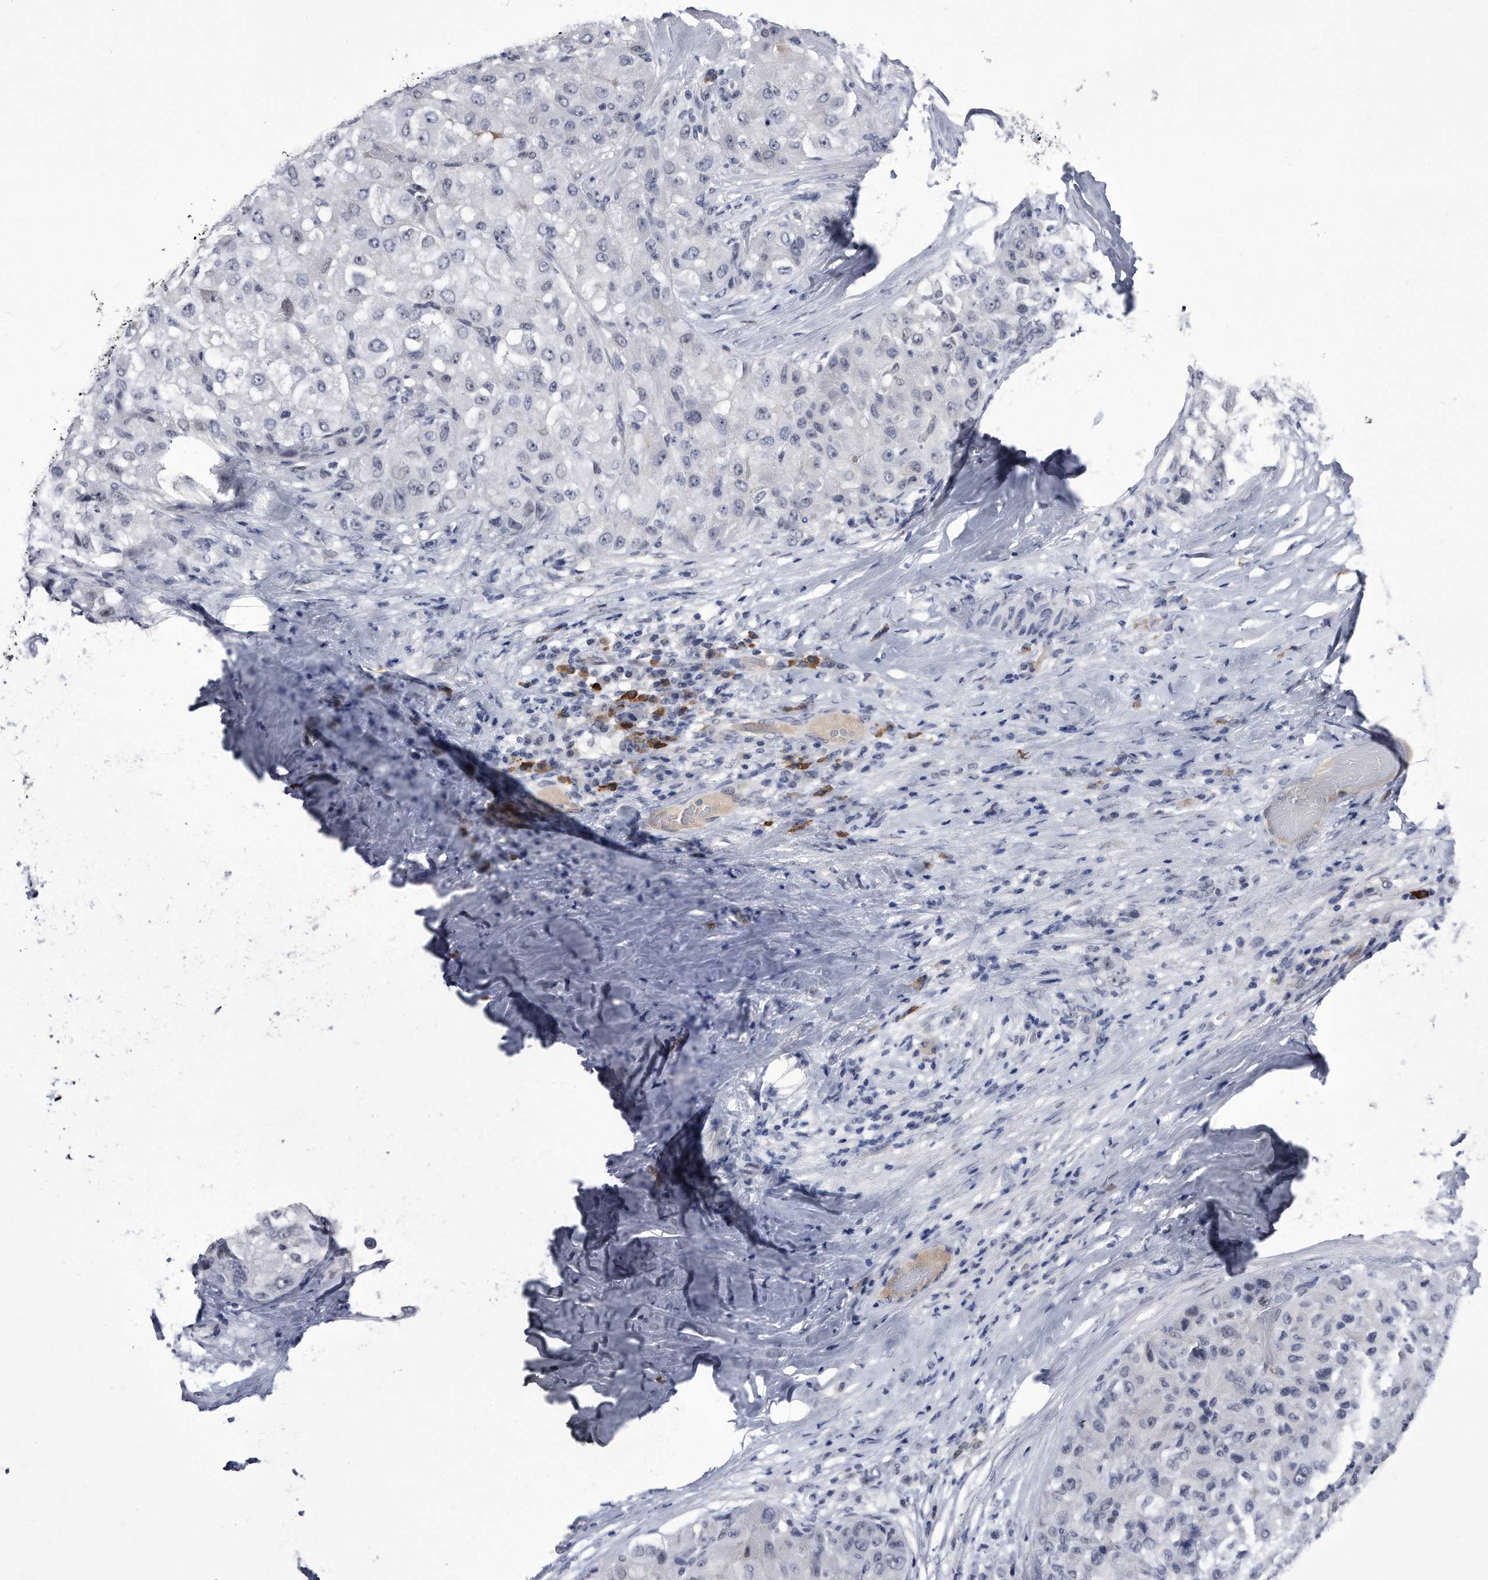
{"staining": {"intensity": "negative", "quantity": "none", "location": "none"}, "tissue": "liver cancer", "cell_type": "Tumor cells", "image_type": "cancer", "snomed": [{"axis": "morphology", "description": "Carcinoma, Hepatocellular, NOS"}, {"axis": "topography", "description": "Liver"}], "caption": "A micrograph of human liver cancer (hepatocellular carcinoma) is negative for staining in tumor cells.", "gene": "KCTD8", "patient": {"sex": "male", "age": 80}}